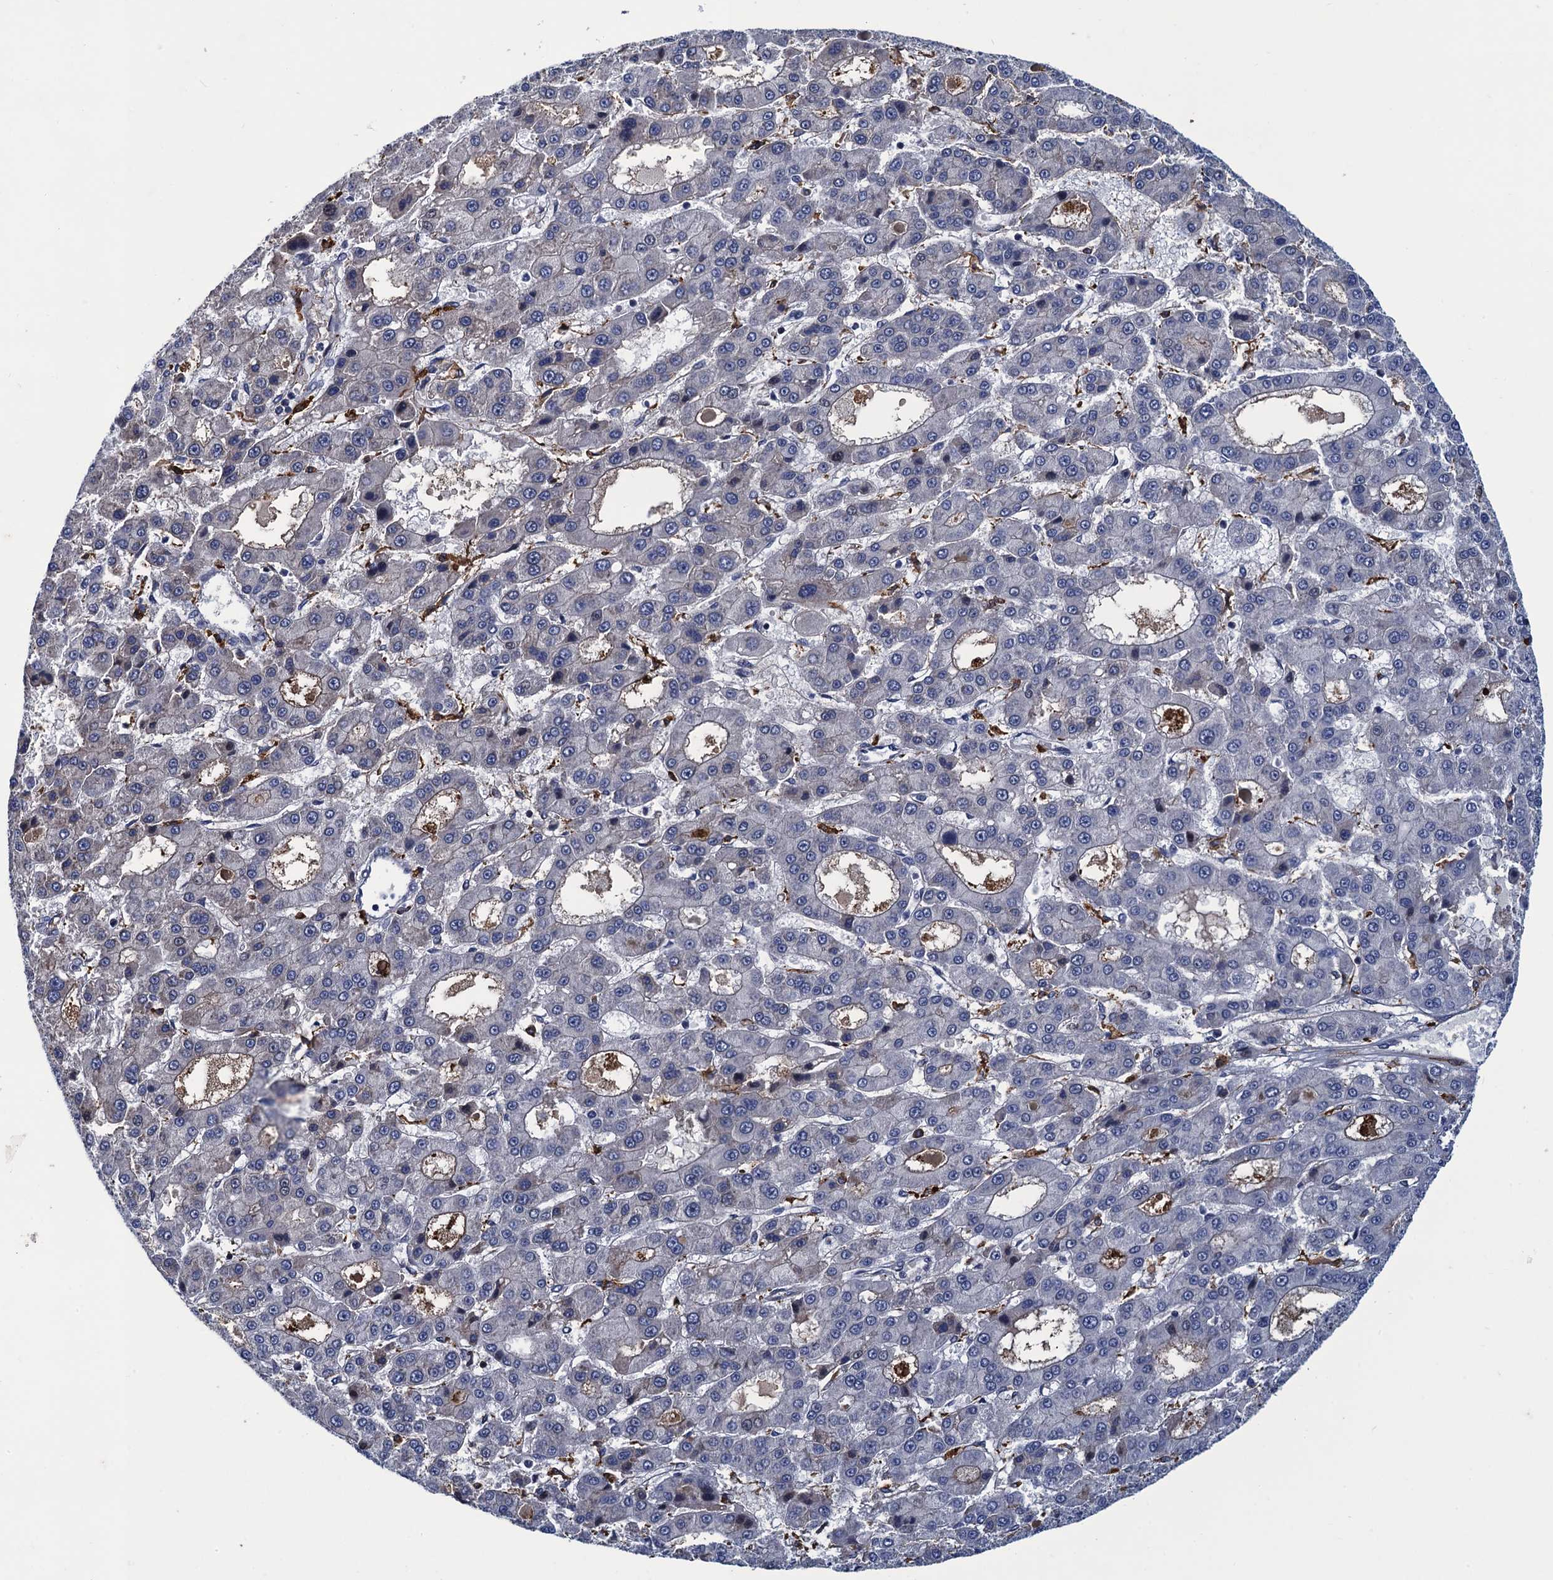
{"staining": {"intensity": "negative", "quantity": "none", "location": "none"}, "tissue": "liver cancer", "cell_type": "Tumor cells", "image_type": "cancer", "snomed": [{"axis": "morphology", "description": "Carcinoma, Hepatocellular, NOS"}, {"axis": "topography", "description": "Liver"}], "caption": "There is no significant positivity in tumor cells of liver cancer. (DAB (3,3'-diaminobenzidine) immunohistochemistry (IHC) visualized using brightfield microscopy, high magnification).", "gene": "DNHD1", "patient": {"sex": "male", "age": 70}}